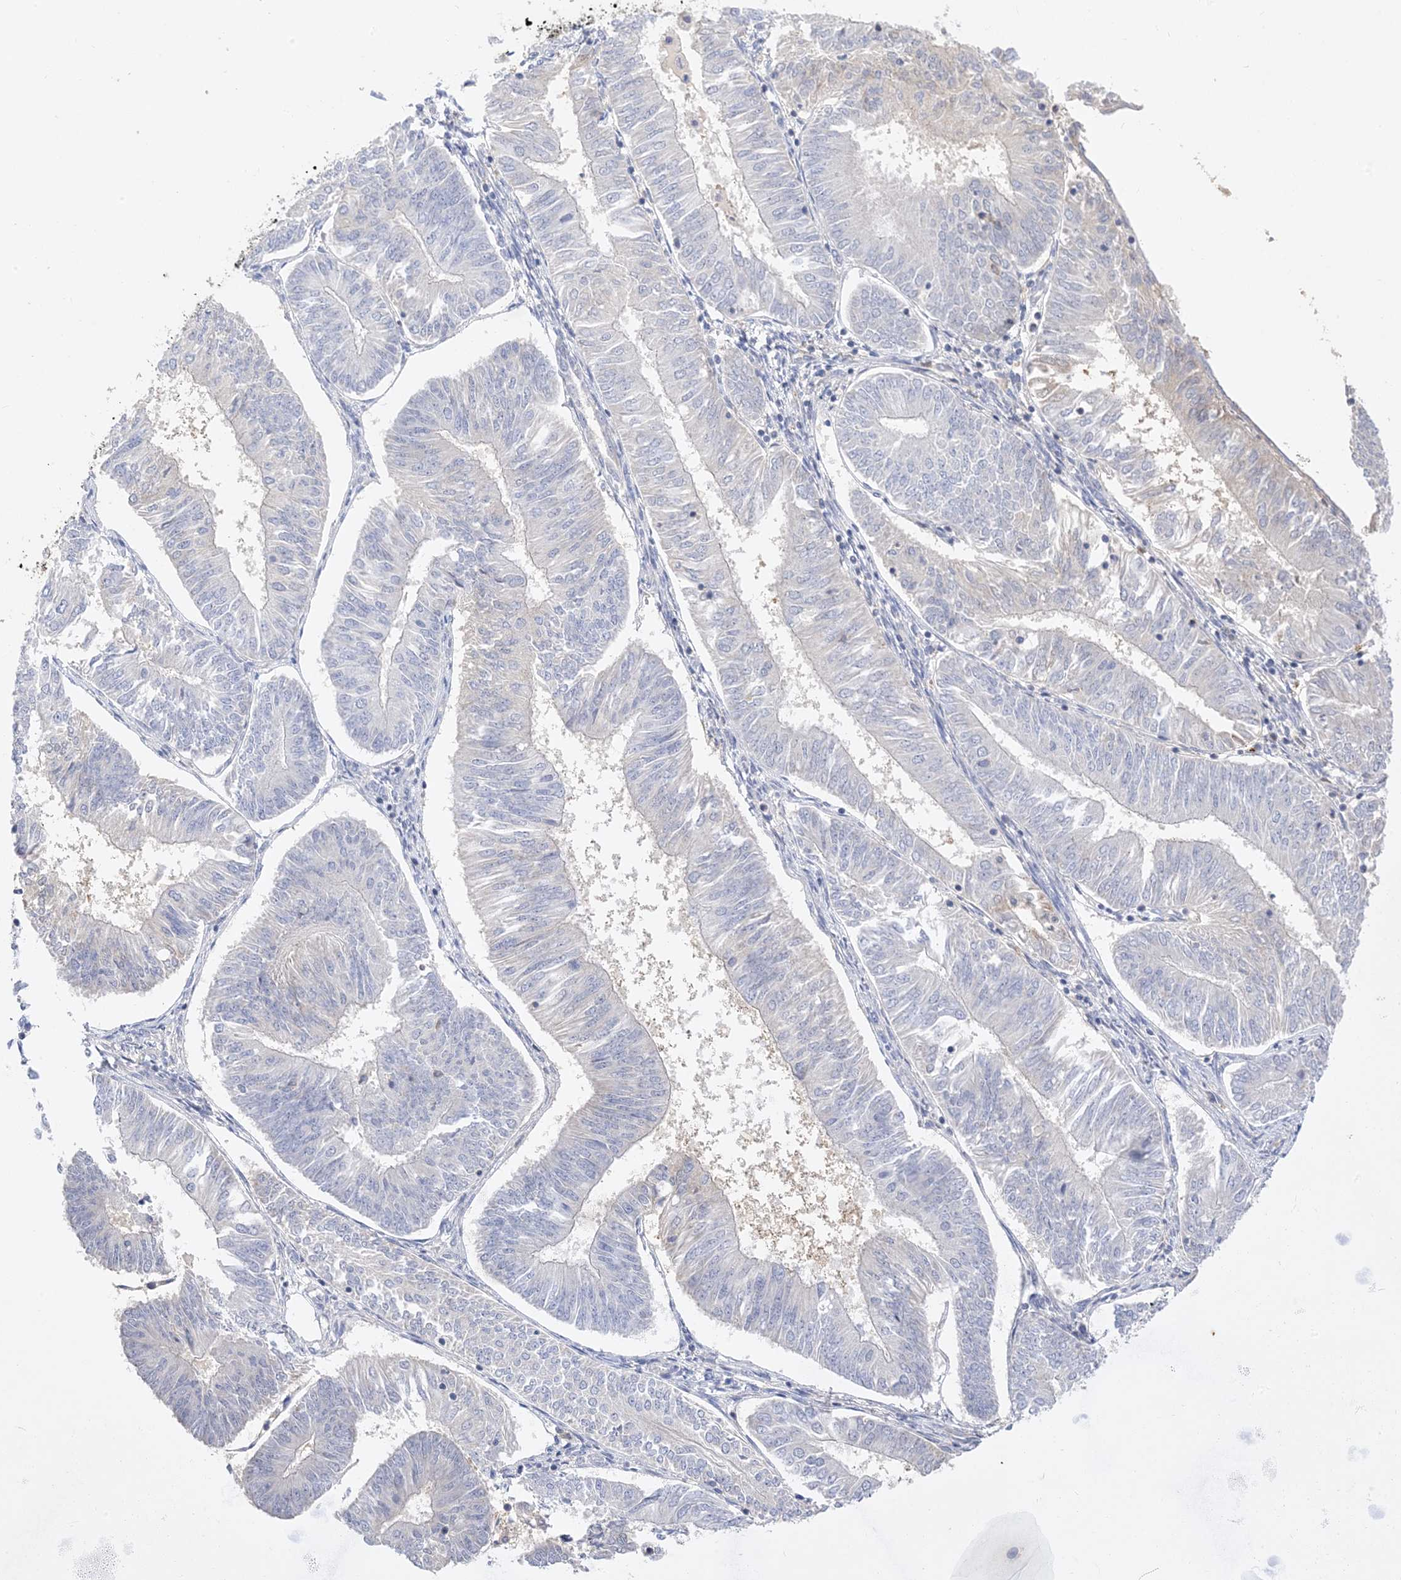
{"staining": {"intensity": "negative", "quantity": "none", "location": "none"}, "tissue": "endometrial cancer", "cell_type": "Tumor cells", "image_type": "cancer", "snomed": [{"axis": "morphology", "description": "Adenocarcinoma, NOS"}, {"axis": "topography", "description": "Endometrium"}], "caption": "Endometrial cancer (adenocarcinoma) was stained to show a protein in brown. There is no significant staining in tumor cells.", "gene": "ARV1", "patient": {"sex": "female", "age": 58}}